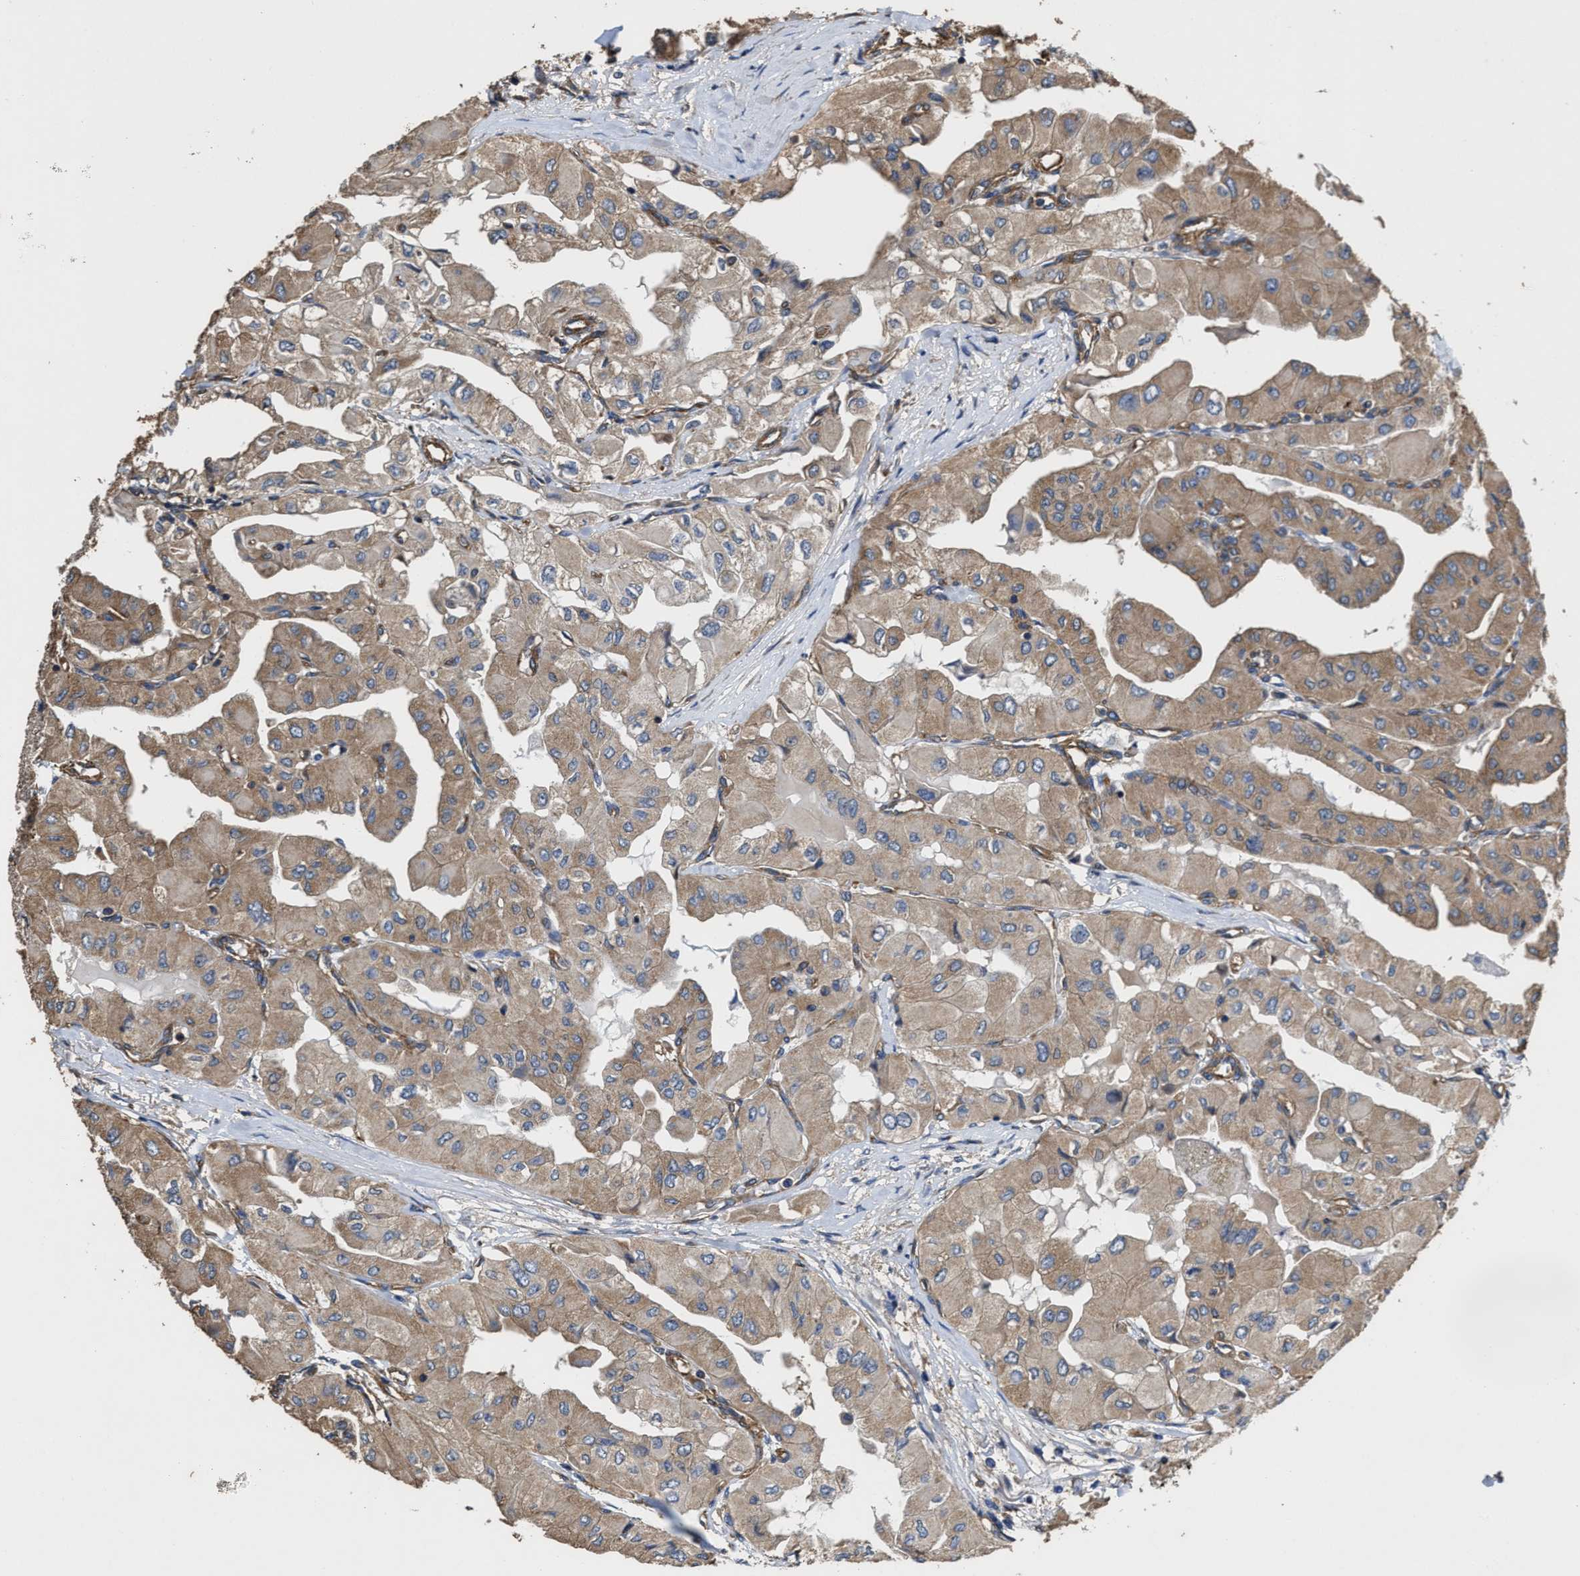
{"staining": {"intensity": "moderate", "quantity": ">75%", "location": "cytoplasmic/membranous"}, "tissue": "thyroid cancer", "cell_type": "Tumor cells", "image_type": "cancer", "snomed": [{"axis": "morphology", "description": "Papillary adenocarcinoma, NOS"}, {"axis": "topography", "description": "Thyroid gland"}], "caption": "Protein expression analysis of papillary adenocarcinoma (thyroid) shows moderate cytoplasmic/membranous expression in approximately >75% of tumor cells.", "gene": "SFXN4", "patient": {"sex": "female", "age": 59}}